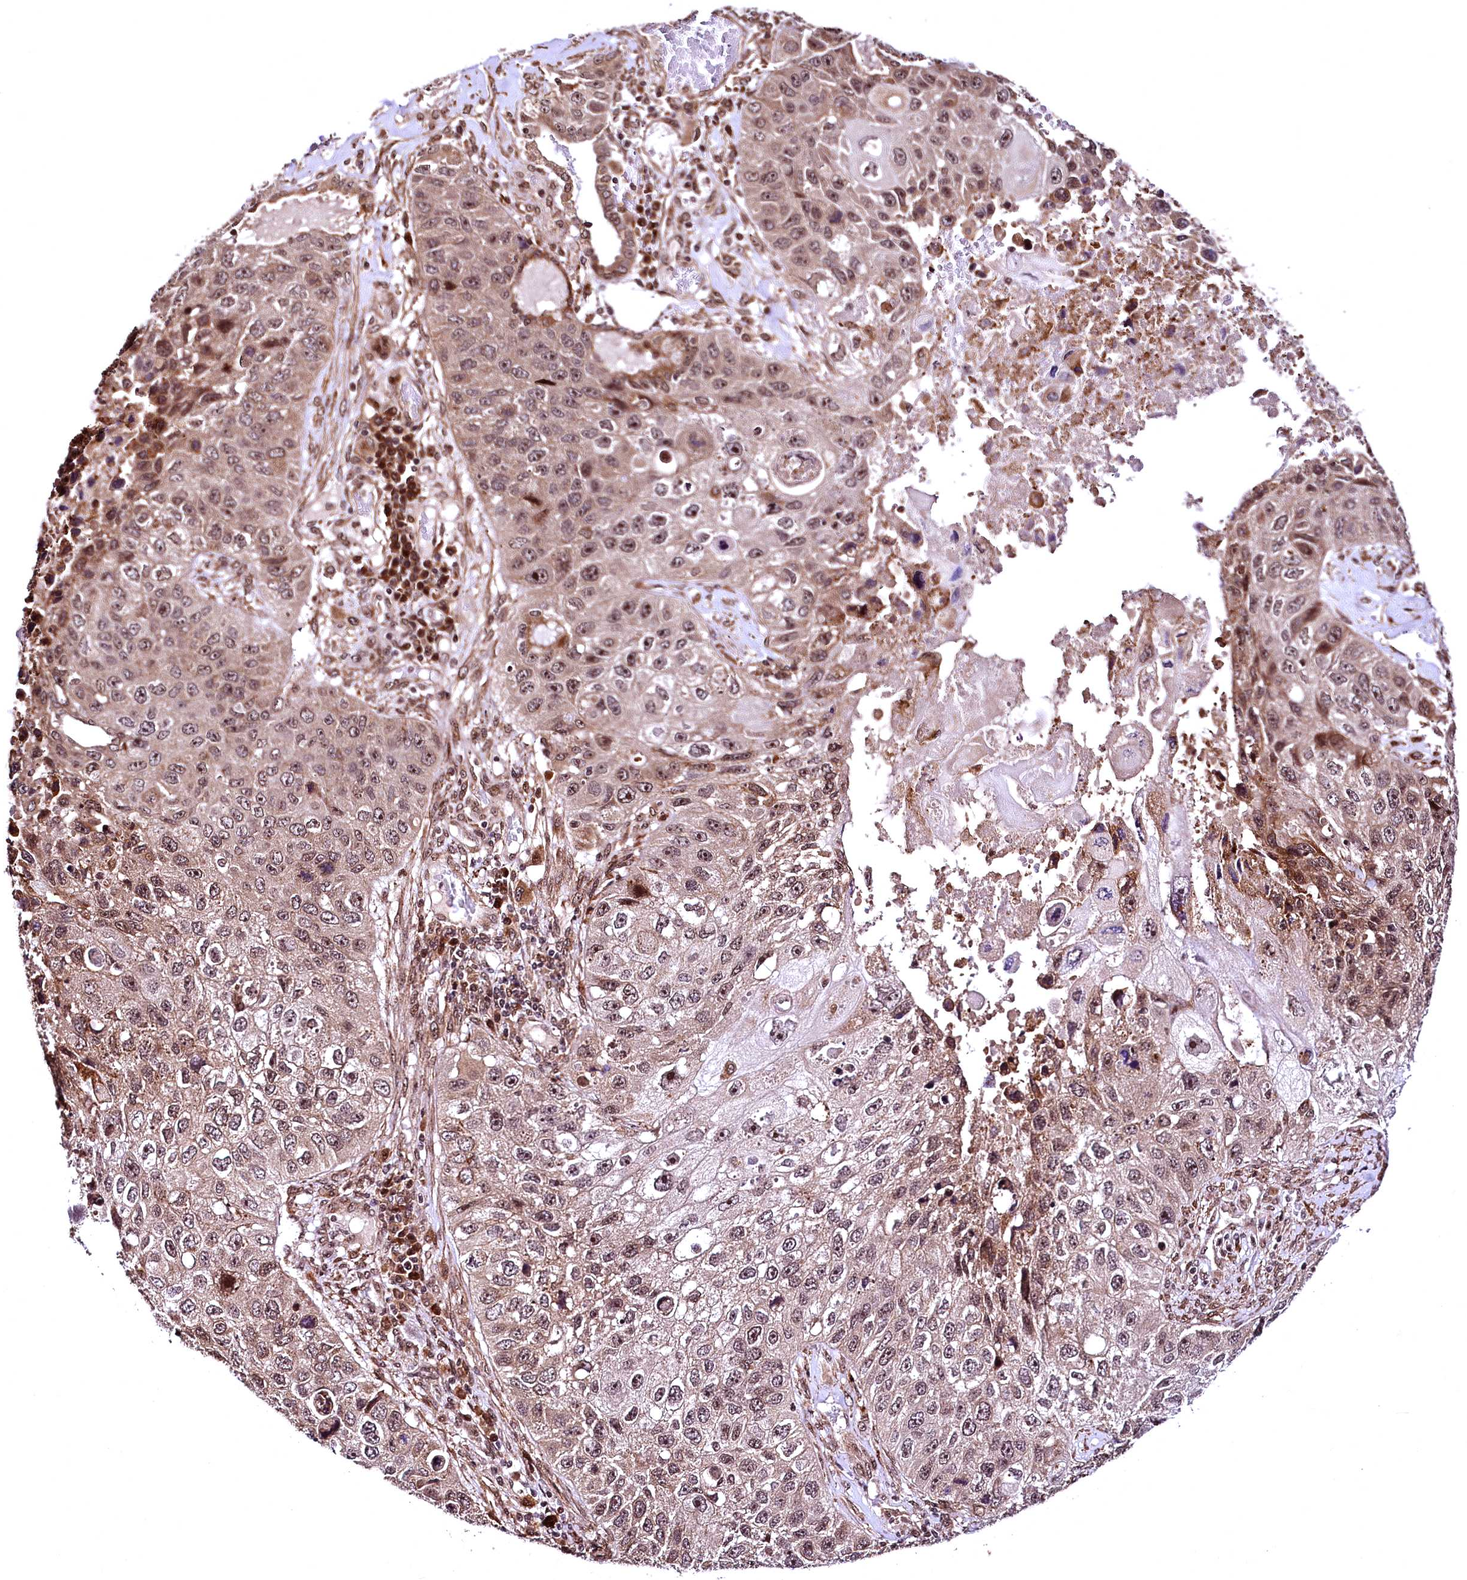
{"staining": {"intensity": "moderate", "quantity": "25%-75%", "location": "nuclear"}, "tissue": "lung cancer", "cell_type": "Tumor cells", "image_type": "cancer", "snomed": [{"axis": "morphology", "description": "Squamous cell carcinoma, NOS"}, {"axis": "topography", "description": "Lung"}], "caption": "Lung cancer (squamous cell carcinoma) stained for a protein shows moderate nuclear positivity in tumor cells.", "gene": "PDS5B", "patient": {"sex": "male", "age": 61}}